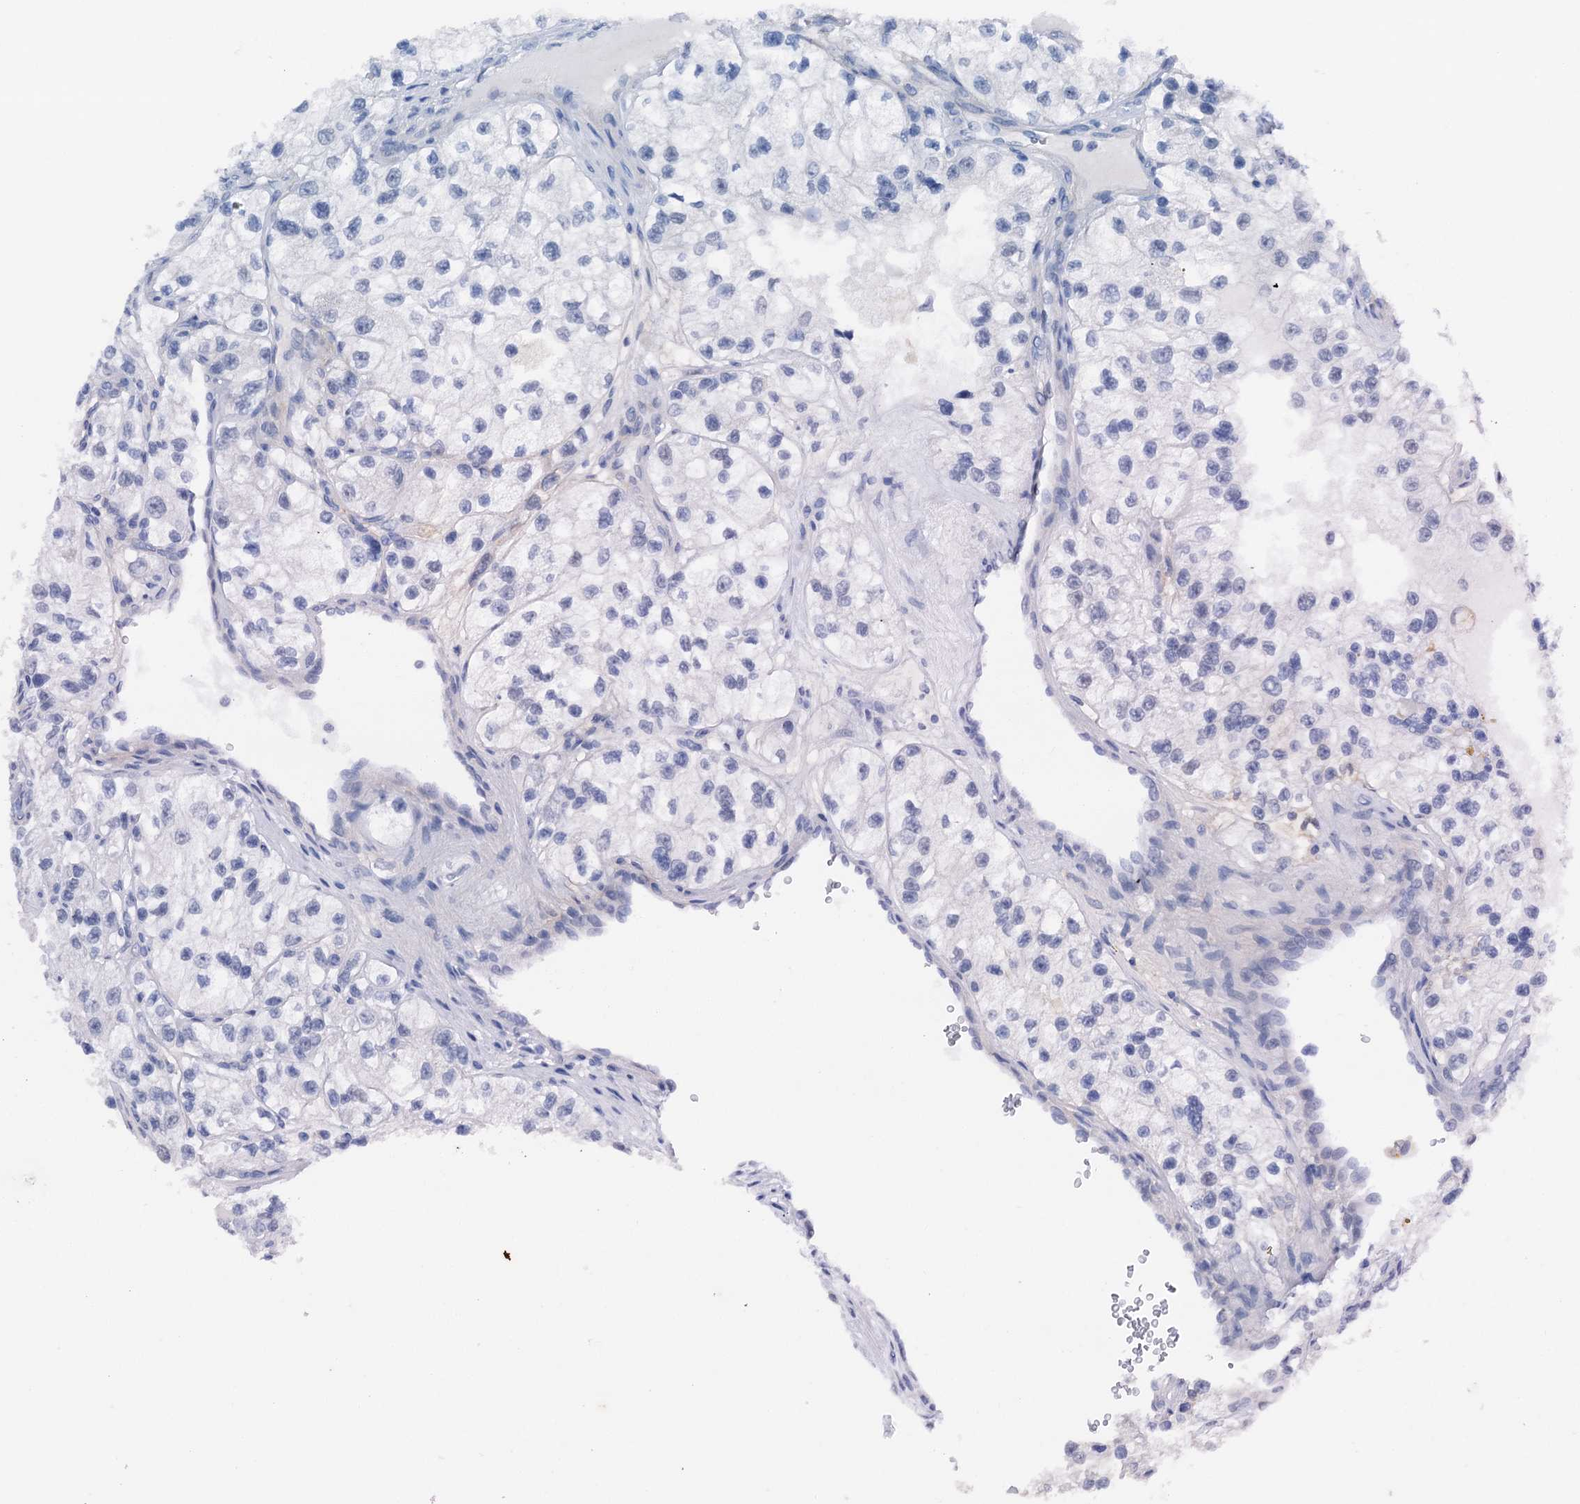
{"staining": {"intensity": "negative", "quantity": "none", "location": "none"}, "tissue": "renal cancer", "cell_type": "Tumor cells", "image_type": "cancer", "snomed": [{"axis": "morphology", "description": "Adenocarcinoma, NOS"}, {"axis": "topography", "description": "Kidney"}], "caption": "Human renal cancer stained for a protein using IHC demonstrates no positivity in tumor cells.", "gene": "CBLN3", "patient": {"sex": "female", "age": 57}}